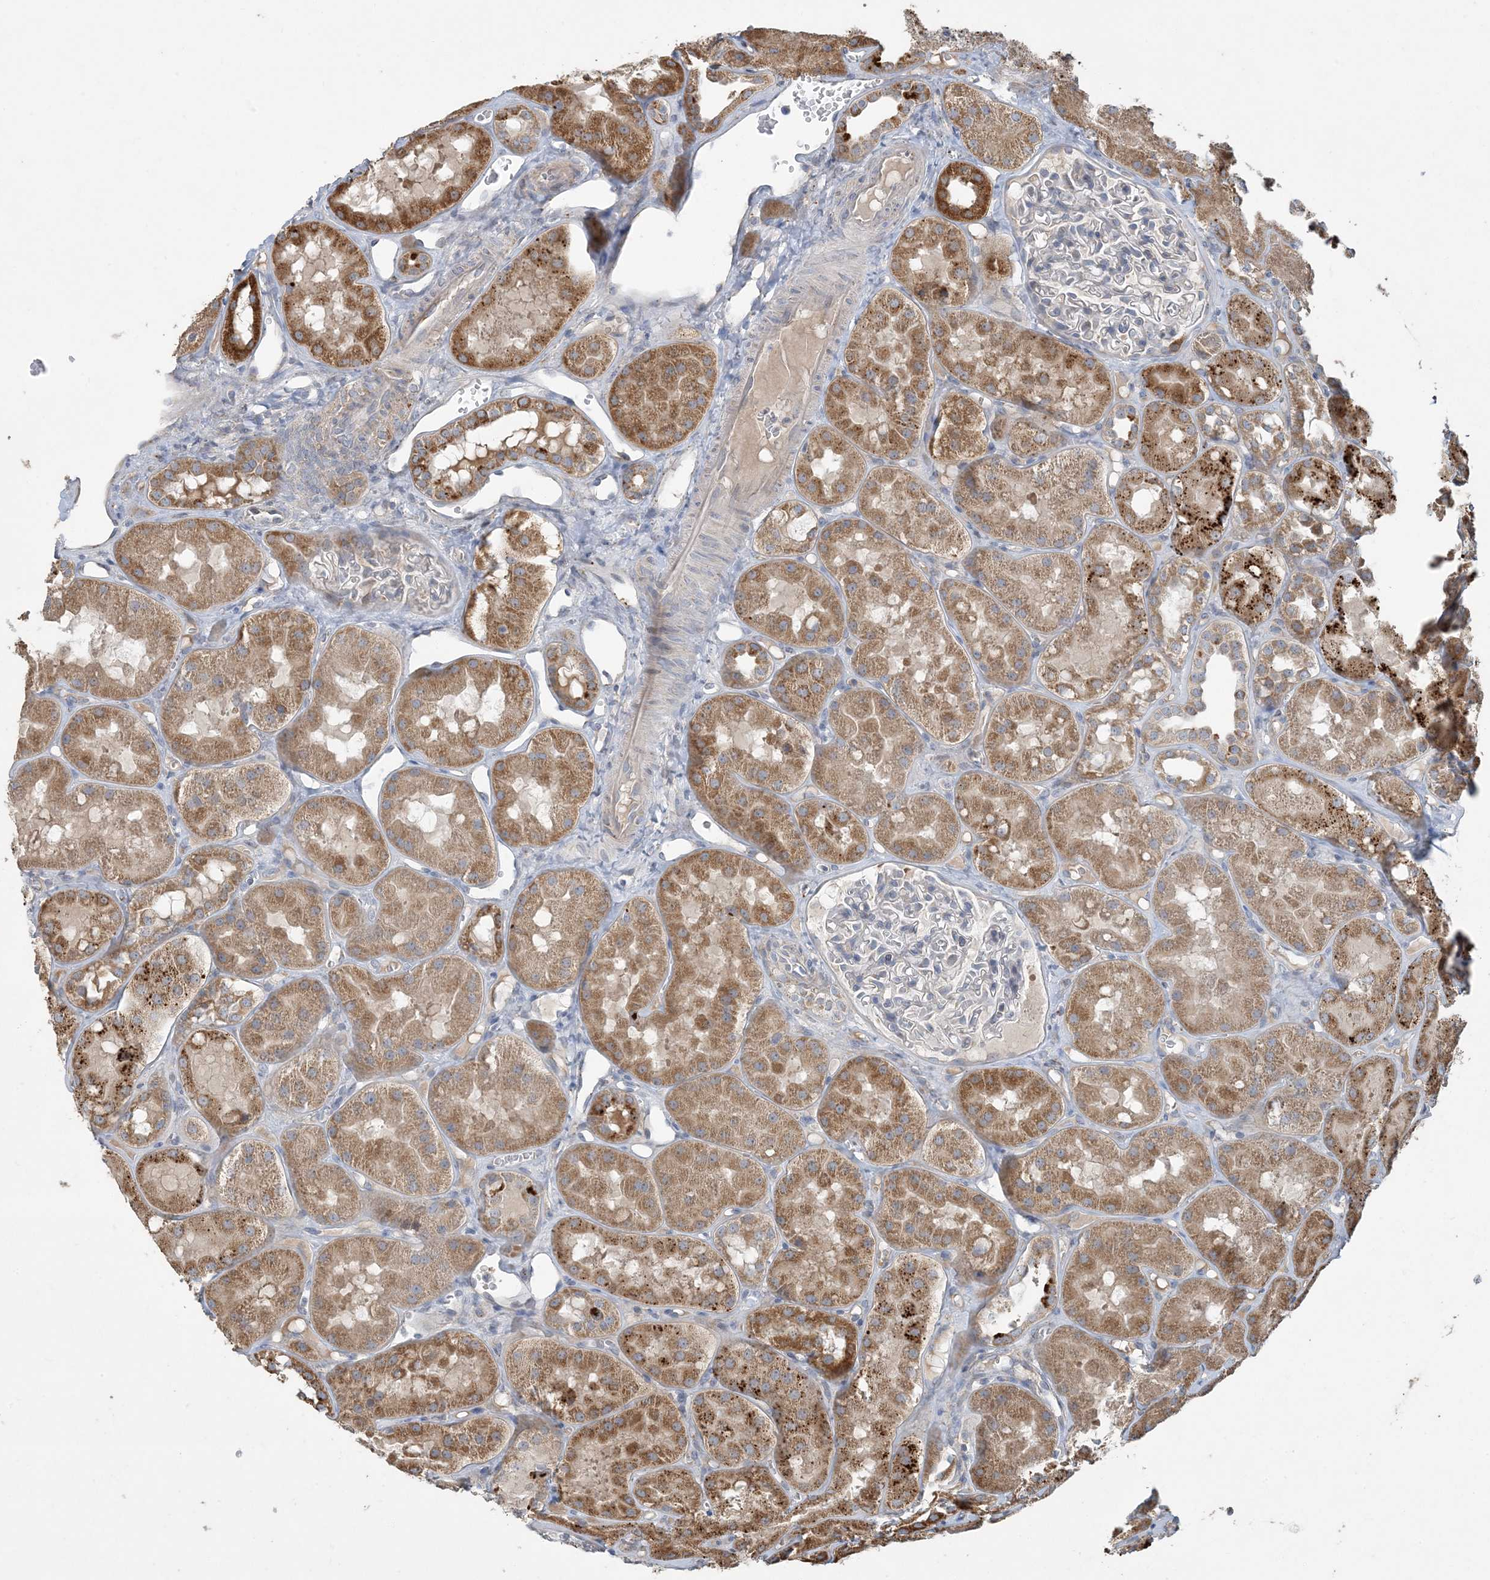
{"staining": {"intensity": "negative", "quantity": "none", "location": "none"}, "tissue": "kidney", "cell_type": "Cells in glomeruli", "image_type": "normal", "snomed": [{"axis": "morphology", "description": "Normal tissue, NOS"}, {"axis": "topography", "description": "Kidney"}], "caption": "This is a micrograph of IHC staining of normal kidney, which shows no expression in cells in glomeruli. (DAB immunohistochemistry with hematoxylin counter stain).", "gene": "LTN1", "patient": {"sex": "male", "age": 16}}